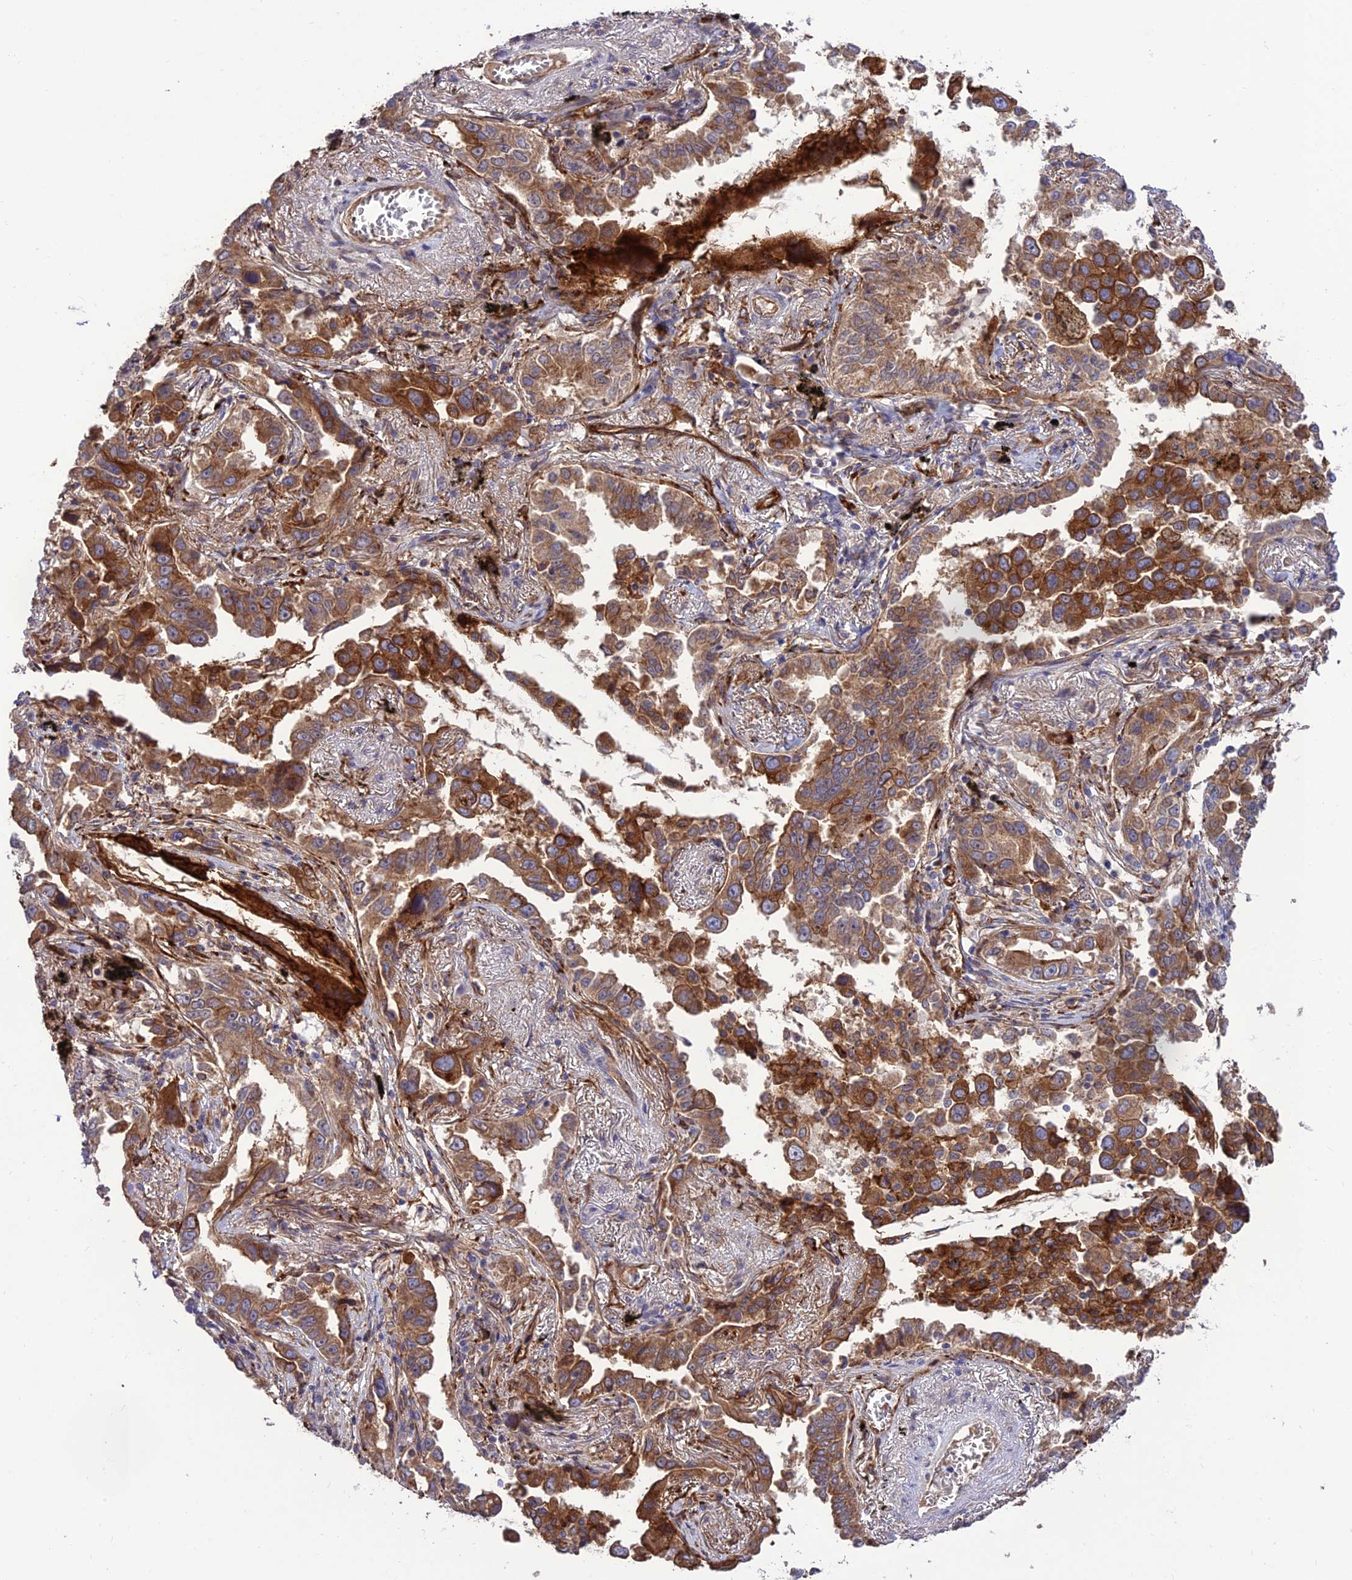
{"staining": {"intensity": "moderate", "quantity": ">75%", "location": "cytoplasmic/membranous"}, "tissue": "lung cancer", "cell_type": "Tumor cells", "image_type": "cancer", "snomed": [{"axis": "morphology", "description": "Adenocarcinoma, NOS"}, {"axis": "topography", "description": "Lung"}], "caption": "Immunohistochemistry (IHC) histopathology image of neoplastic tissue: human lung cancer stained using immunohistochemistry shows medium levels of moderate protein expression localized specifically in the cytoplasmic/membranous of tumor cells, appearing as a cytoplasmic/membranous brown color.", "gene": "CRTAP", "patient": {"sex": "male", "age": 67}}